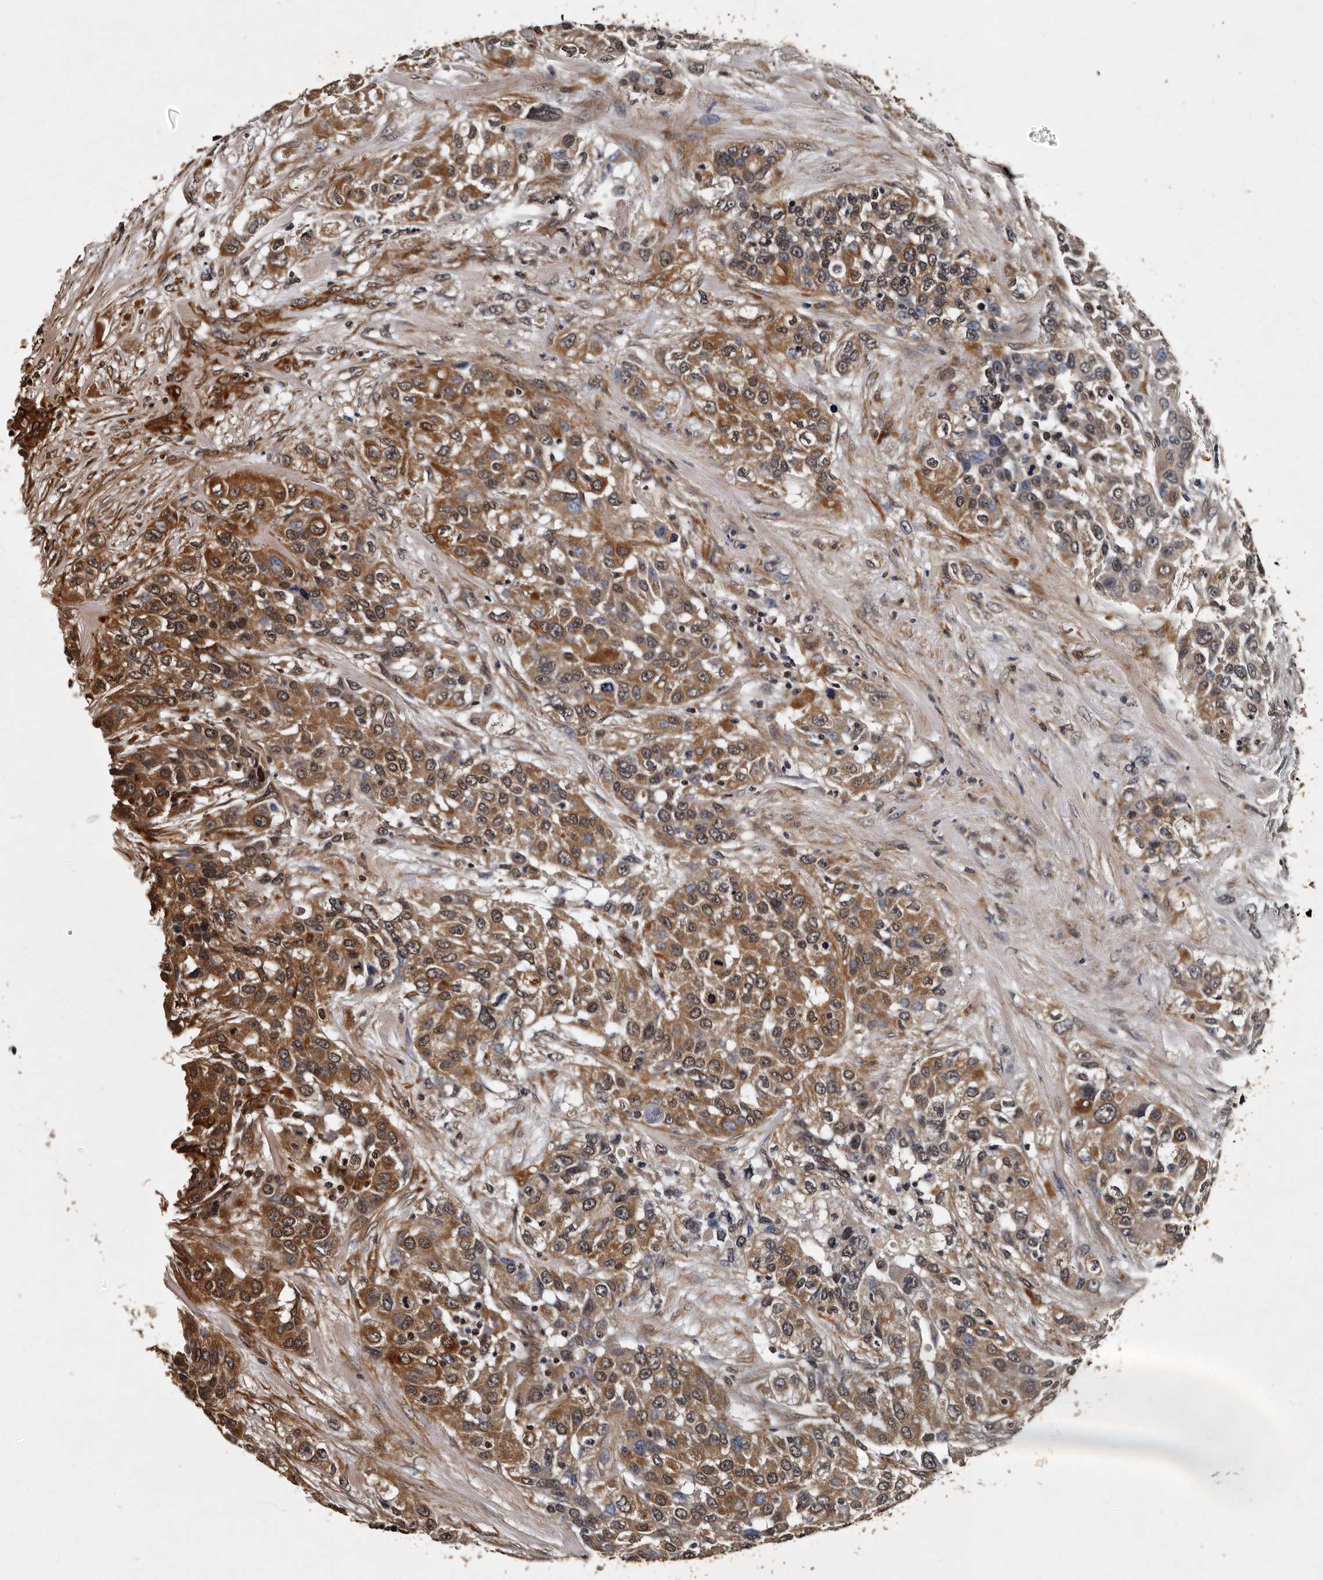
{"staining": {"intensity": "moderate", "quantity": ">75%", "location": "cytoplasmic/membranous,nuclear"}, "tissue": "urothelial cancer", "cell_type": "Tumor cells", "image_type": "cancer", "snomed": [{"axis": "morphology", "description": "Urothelial carcinoma, High grade"}, {"axis": "topography", "description": "Urinary bladder"}], "caption": "IHC image of human urothelial cancer stained for a protein (brown), which exhibits medium levels of moderate cytoplasmic/membranous and nuclear expression in about >75% of tumor cells.", "gene": "CPNE3", "patient": {"sex": "female", "age": 80}}